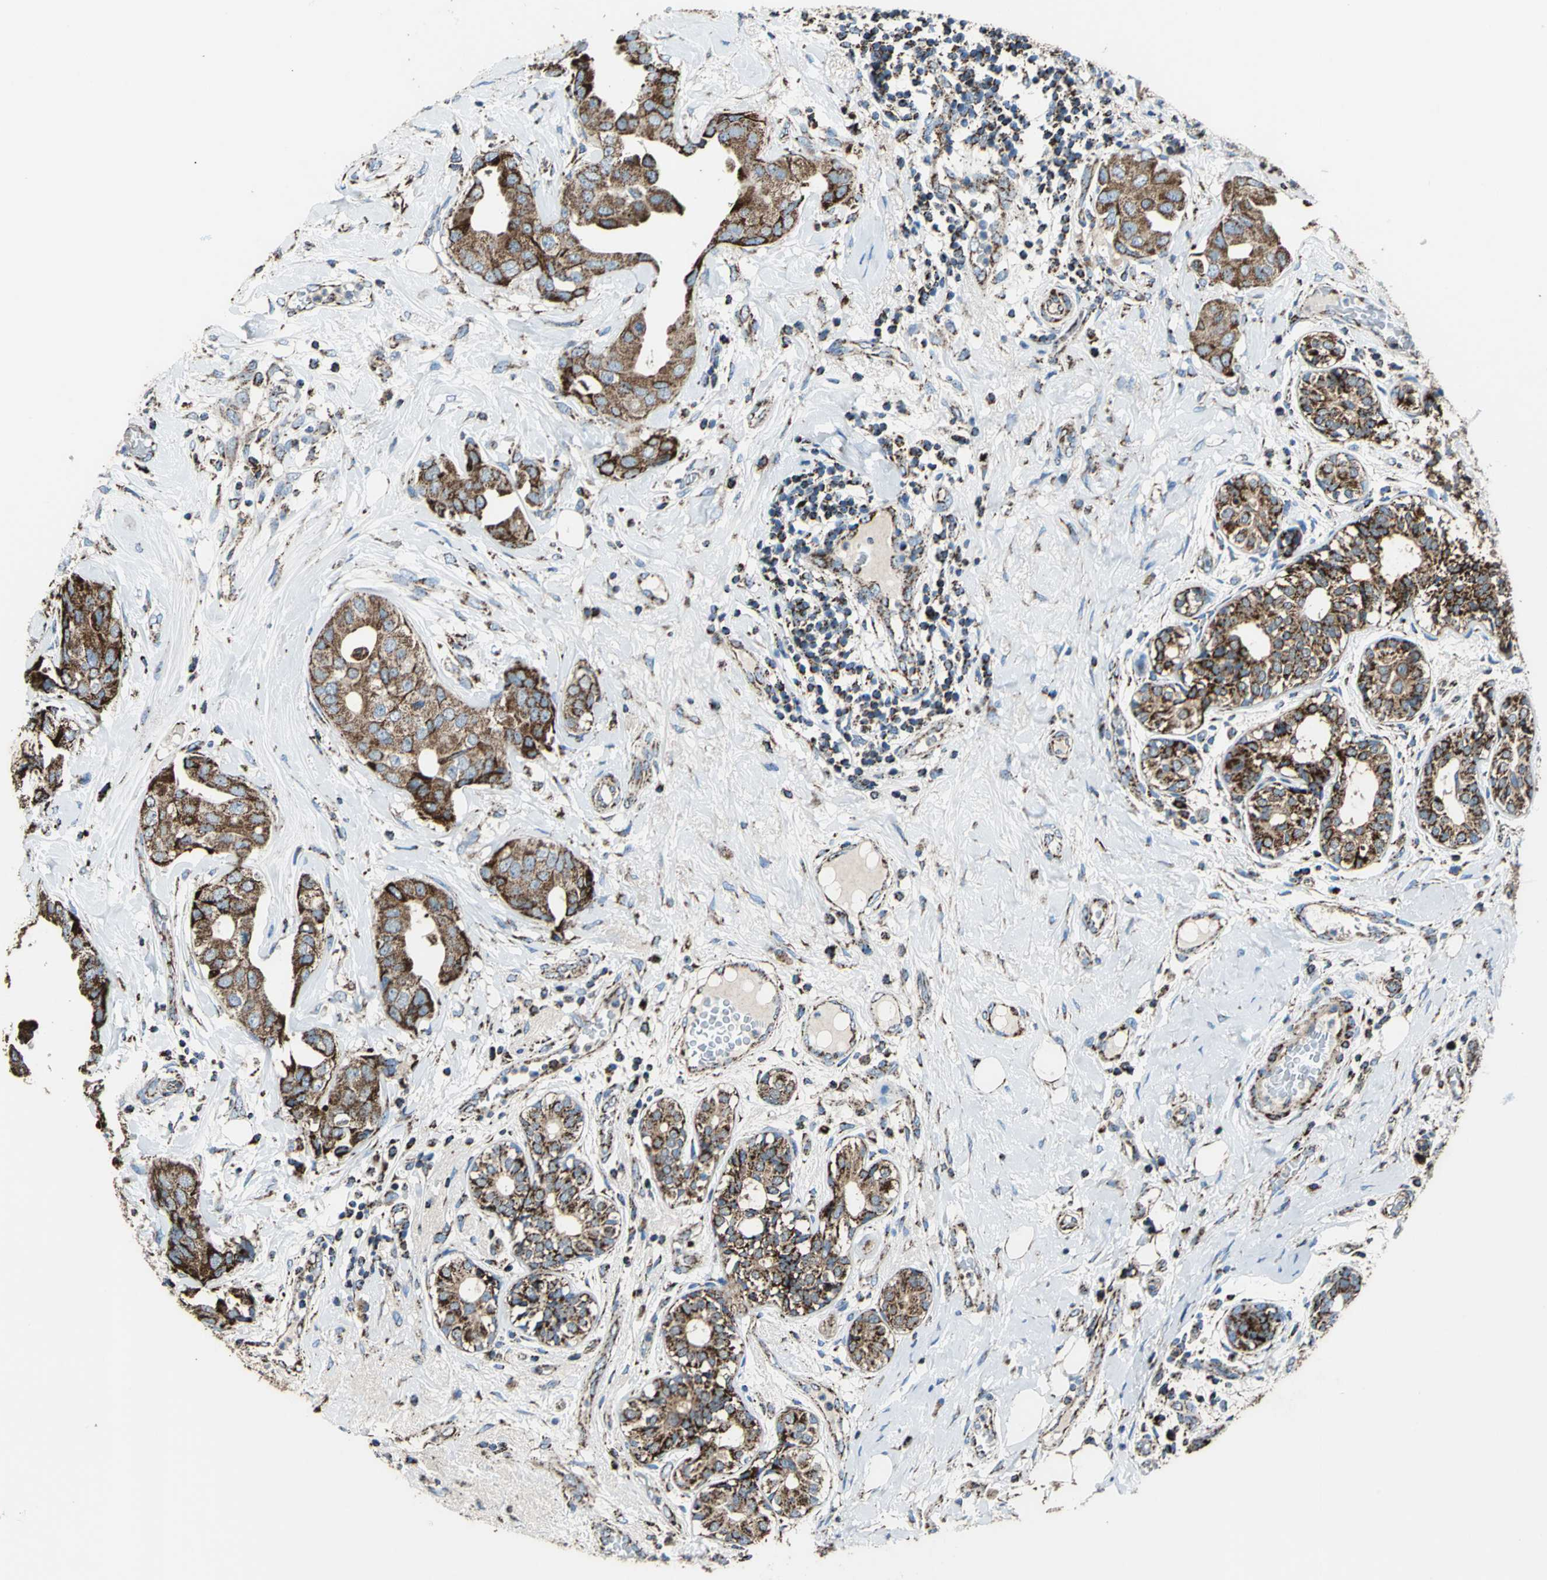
{"staining": {"intensity": "strong", "quantity": ">75%", "location": "cytoplasmic/membranous"}, "tissue": "breast cancer", "cell_type": "Tumor cells", "image_type": "cancer", "snomed": [{"axis": "morphology", "description": "Duct carcinoma"}, {"axis": "topography", "description": "Breast"}], "caption": "Immunohistochemistry (IHC) of human breast cancer (invasive ductal carcinoma) displays high levels of strong cytoplasmic/membranous positivity in approximately >75% of tumor cells.", "gene": "ECH1", "patient": {"sex": "female", "age": 40}}